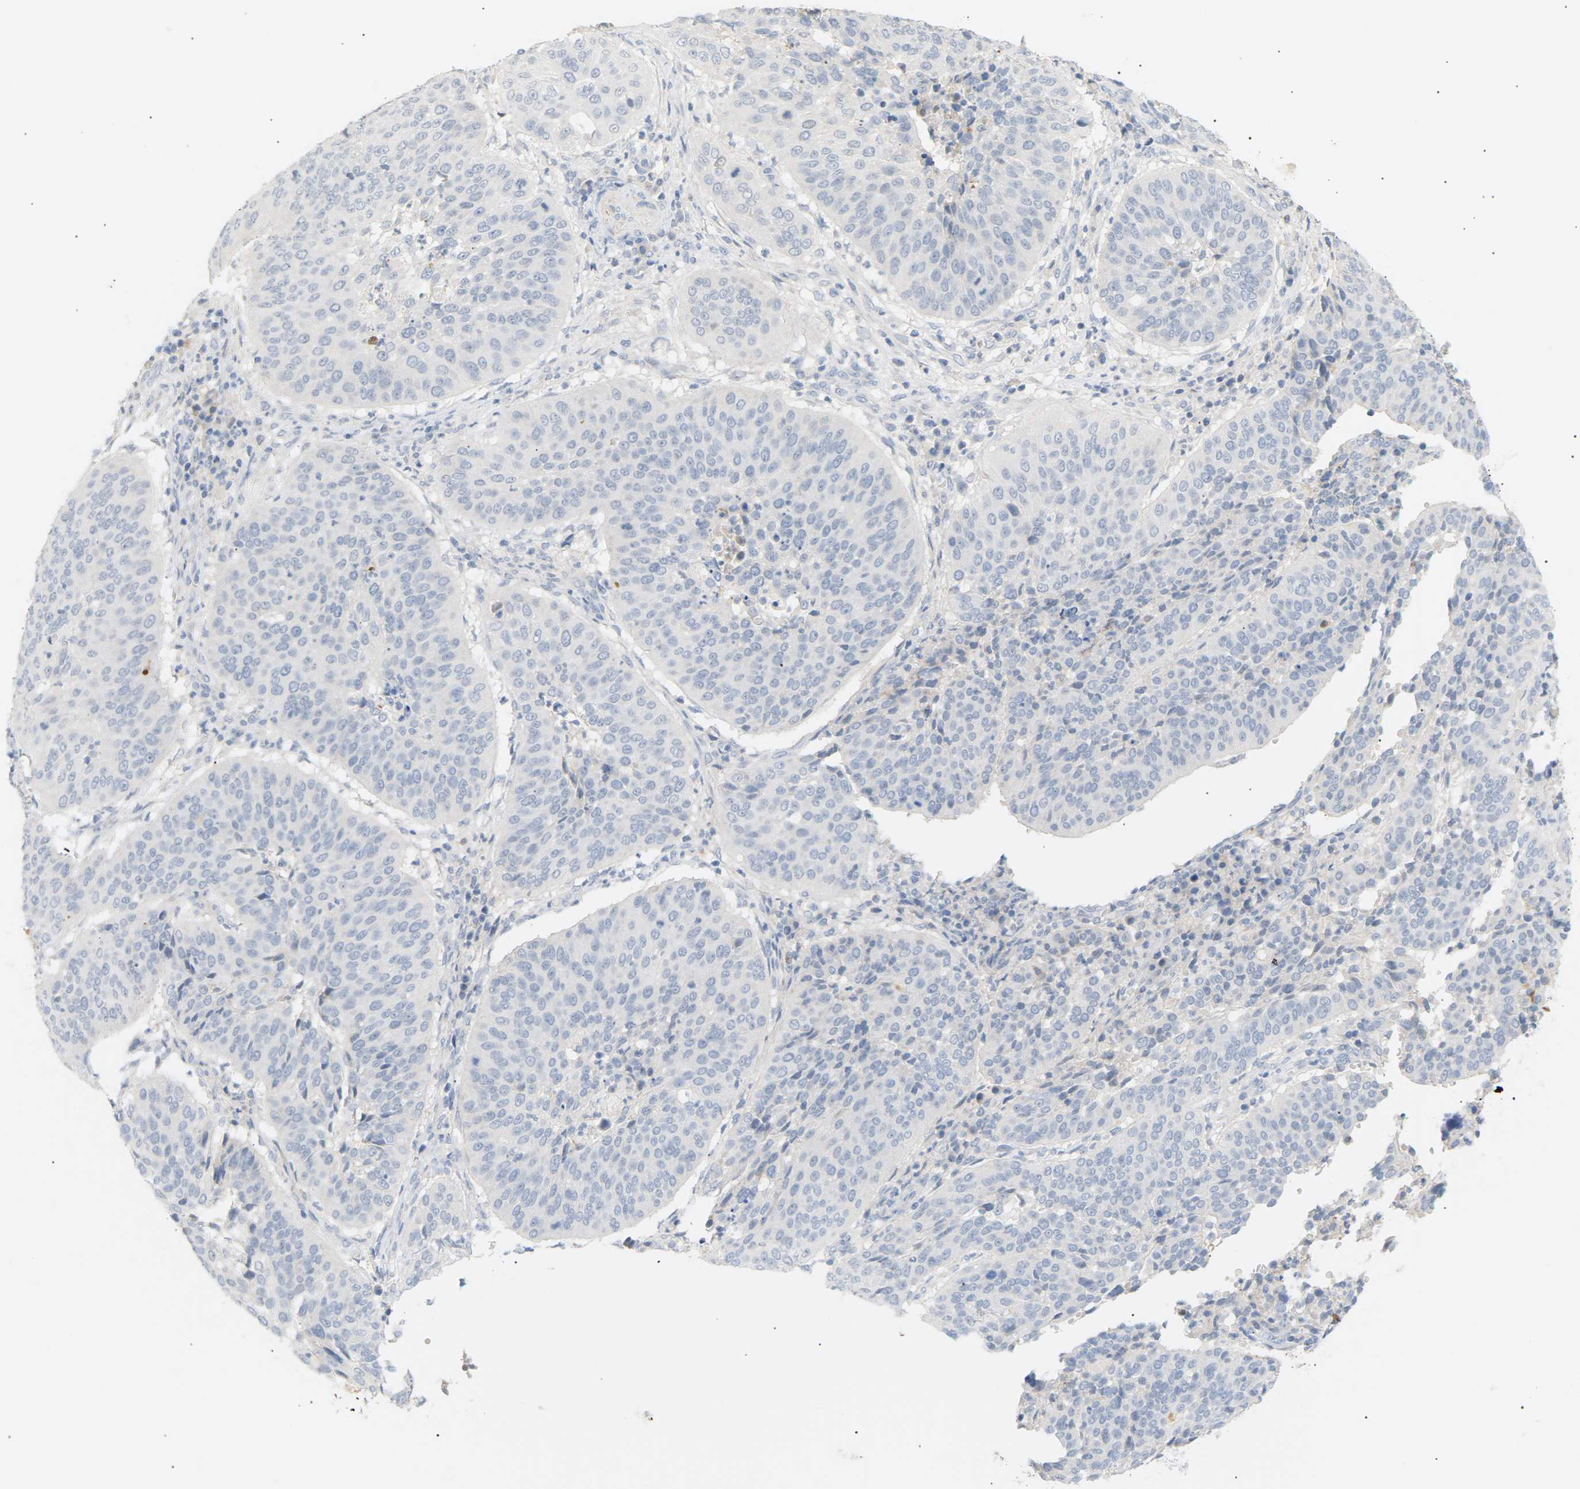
{"staining": {"intensity": "negative", "quantity": "none", "location": "none"}, "tissue": "cervical cancer", "cell_type": "Tumor cells", "image_type": "cancer", "snomed": [{"axis": "morphology", "description": "Normal tissue, NOS"}, {"axis": "morphology", "description": "Squamous cell carcinoma, NOS"}, {"axis": "topography", "description": "Cervix"}], "caption": "Squamous cell carcinoma (cervical) stained for a protein using immunohistochemistry (IHC) shows no expression tumor cells.", "gene": "CLU", "patient": {"sex": "female", "age": 39}}